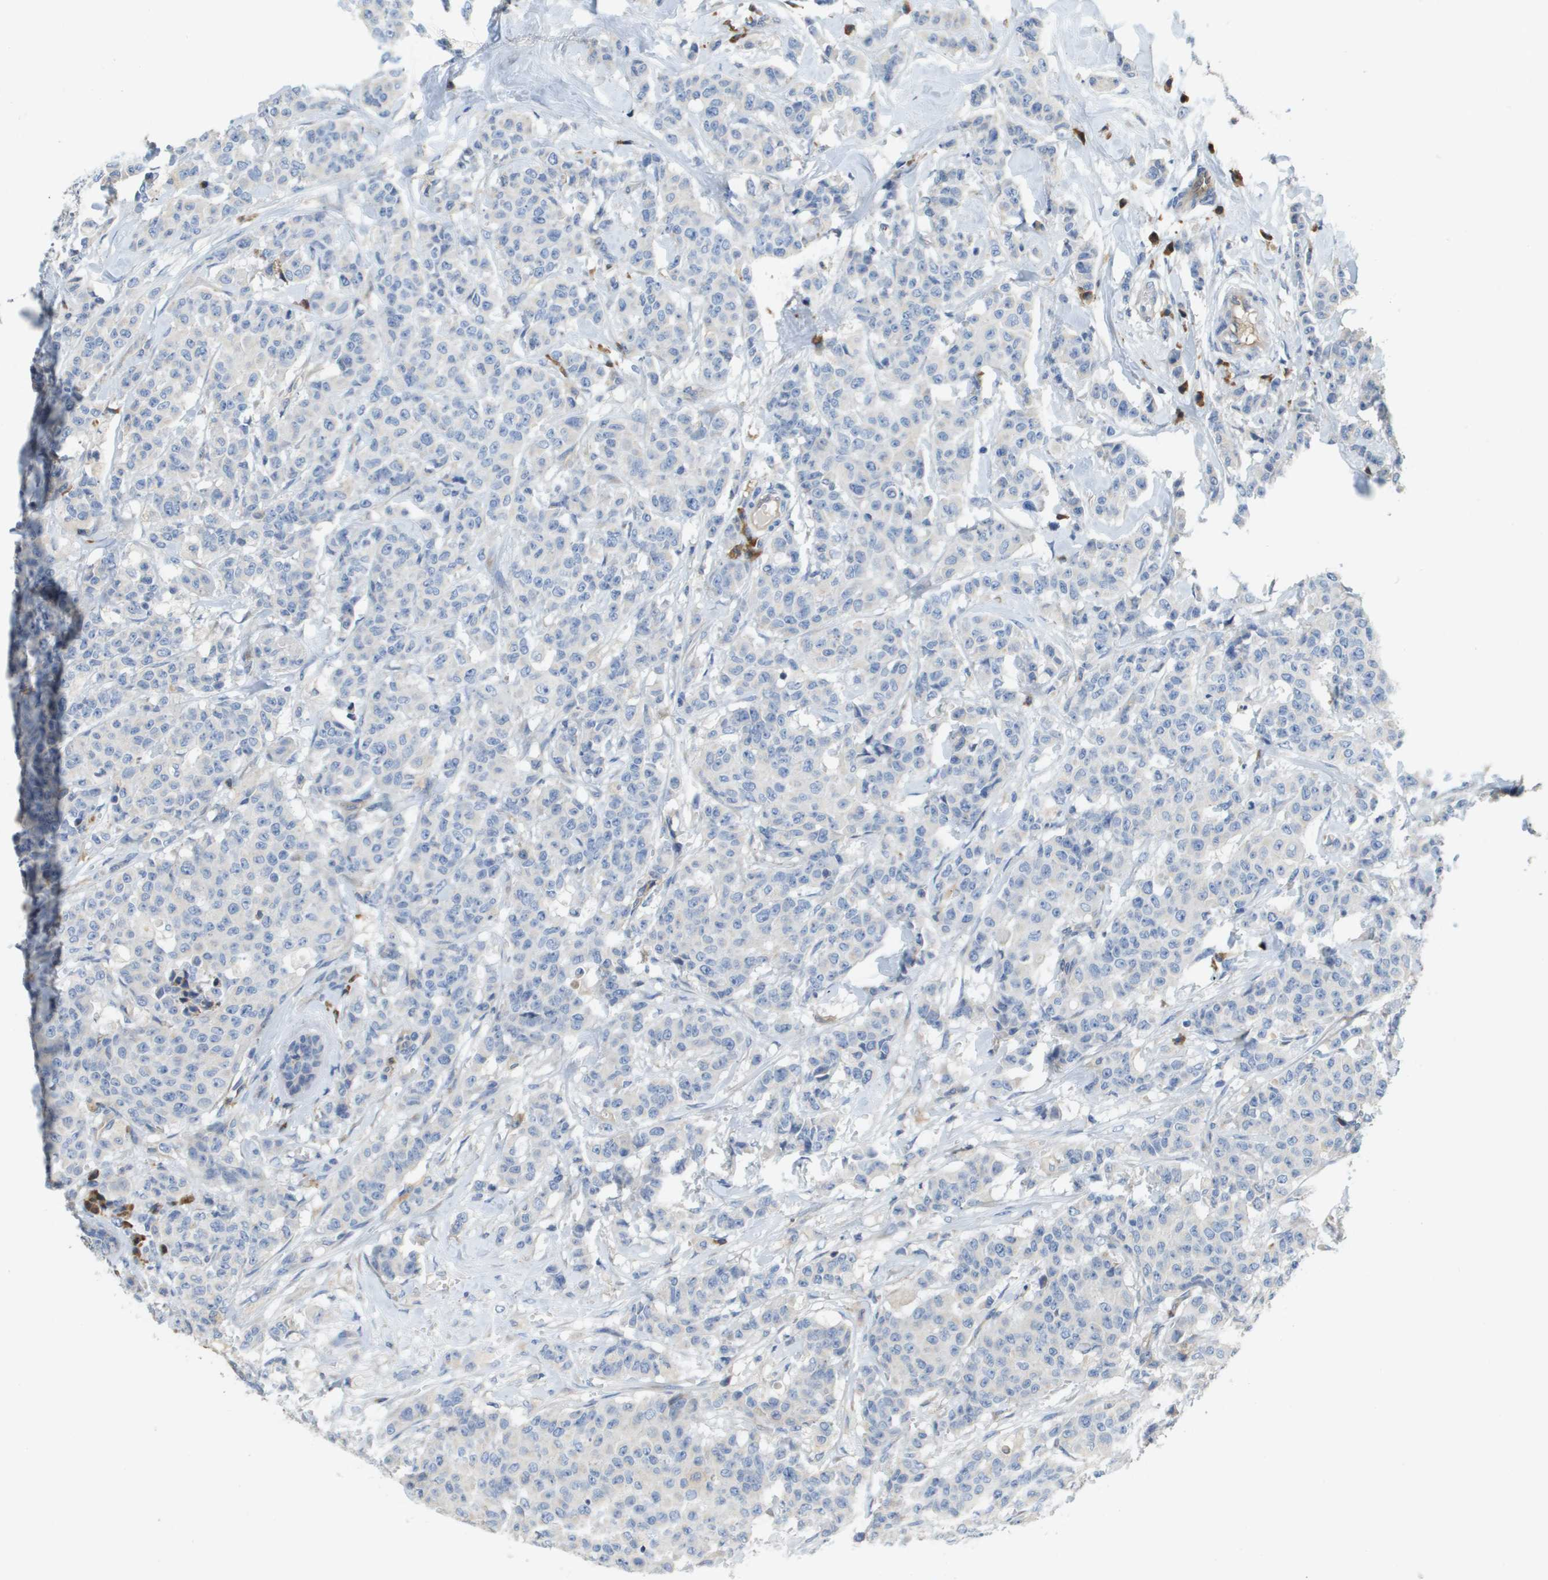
{"staining": {"intensity": "negative", "quantity": "none", "location": "none"}, "tissue": "breast cancer", "cell_type": "Tumor cells", "image_type": "cancer", "snomed": [{"axis": "morphology", "description": "Normal tissue, NOS"}, {"axis": "morphology", "description": "Duct carcinoma"}, {"axis": "topography", "description": "Breast"}], "caption": "Immunohistochemistry histopathology image of neoplastic tissue: human breast intraductal carcinoma stained with DAB (3,3'-diaminobenzidine) displays no significant protein expression in tumor cells. (DAB (3,3'-diaminobenzidine) immunohistochemistry (IHC) visualized using brightfield microscopy, high magnification).", "gene": "CASP10", "patient": {"sex": "female", "age": 40}}